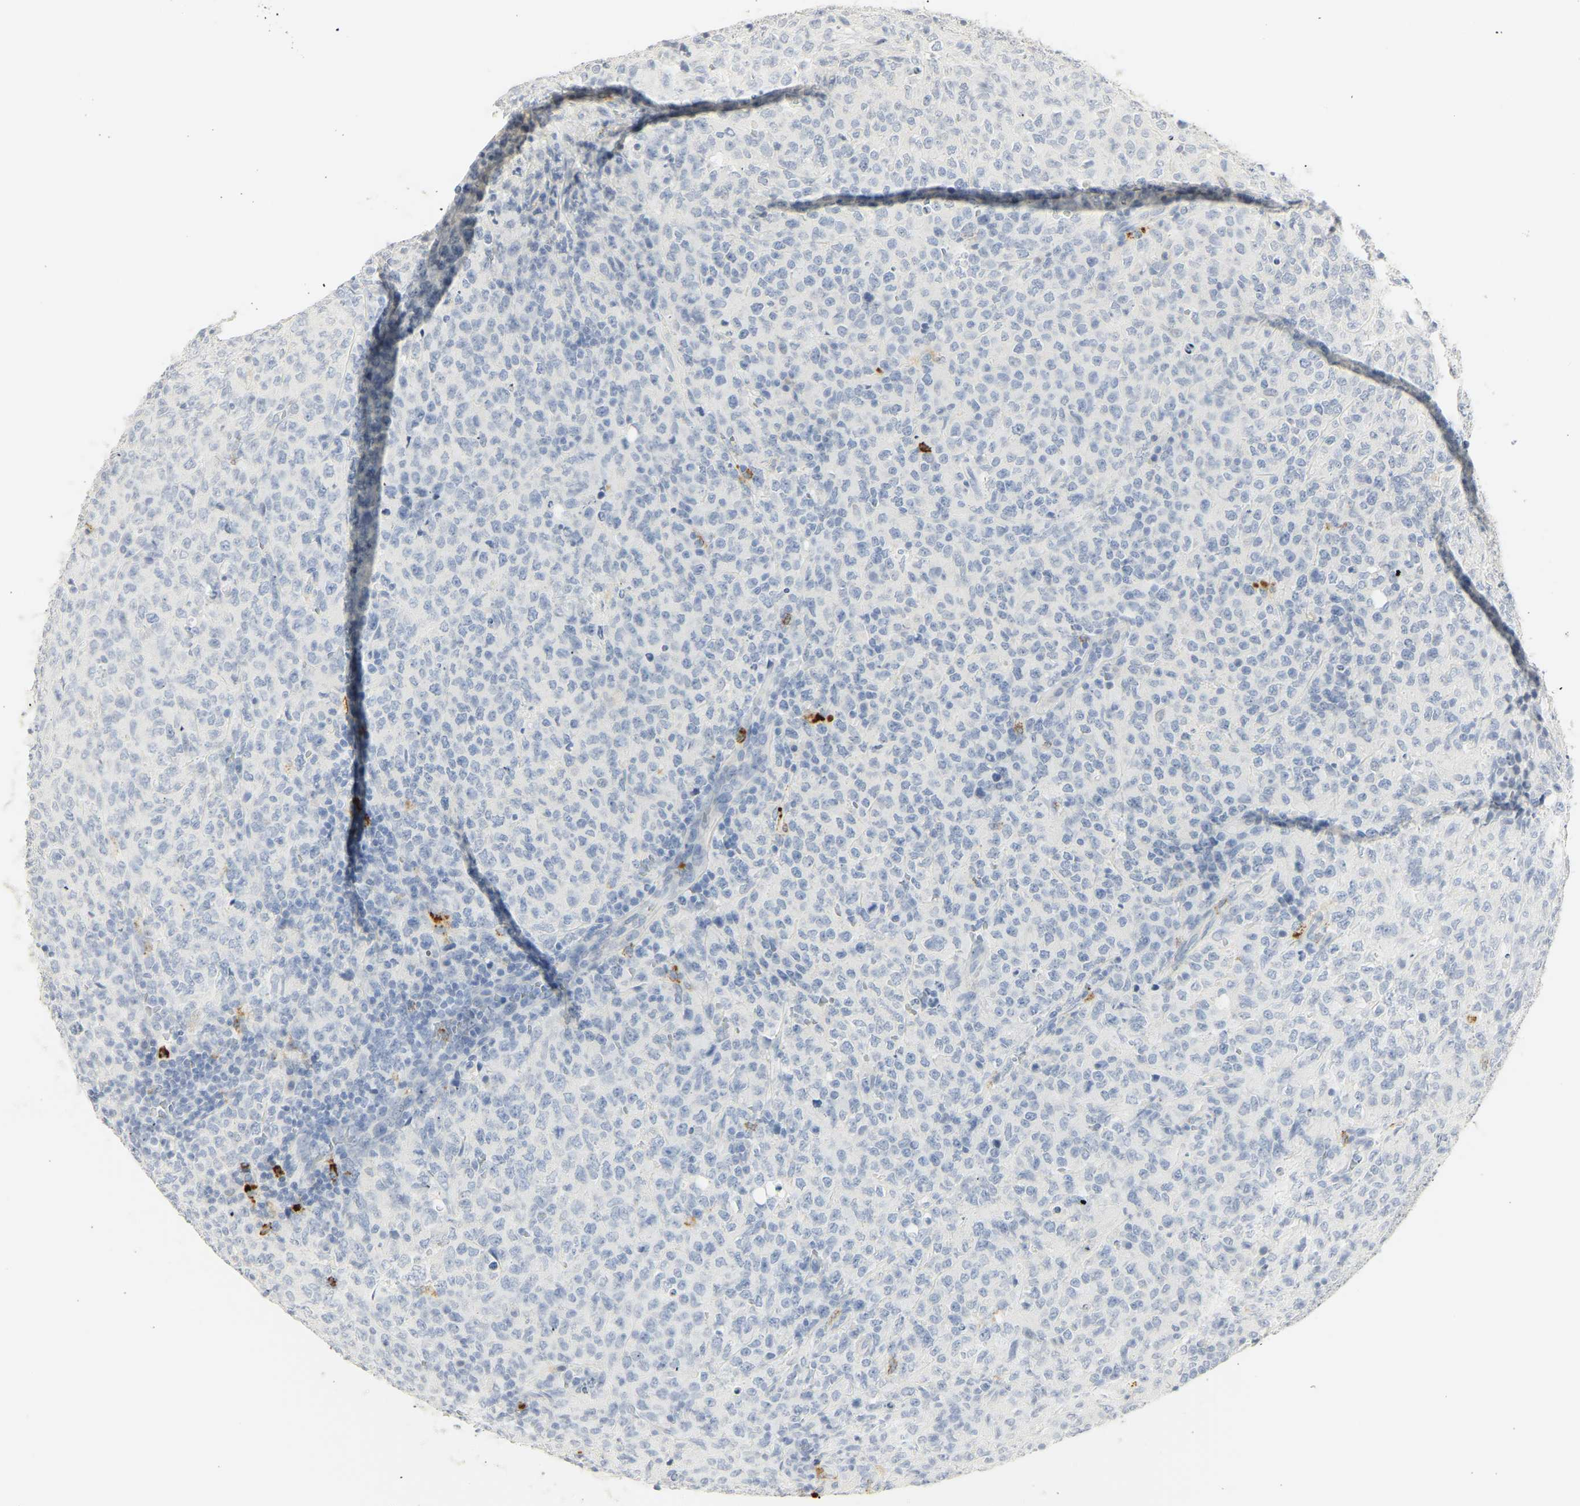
{"staining": {"intensity": "negative", "quantity": "none", "location": "none"}, "tissue": "lymphoma", "cell_type": "Tumor cells", "image_type": "cancer", "snomed": [{"axis": "morphology", "description": "Malignant lymphoma, non-Hodgkin's type, High grade"}, {"axis": "topography", "description": "Tonsil"}], "caption": "Tumor cells are negative for brown protein staining in high-grade malignant lymphoma, non-Hodgkin's type.", "gene": "MPO", "patient": {"sex": "female", "age": 36}}